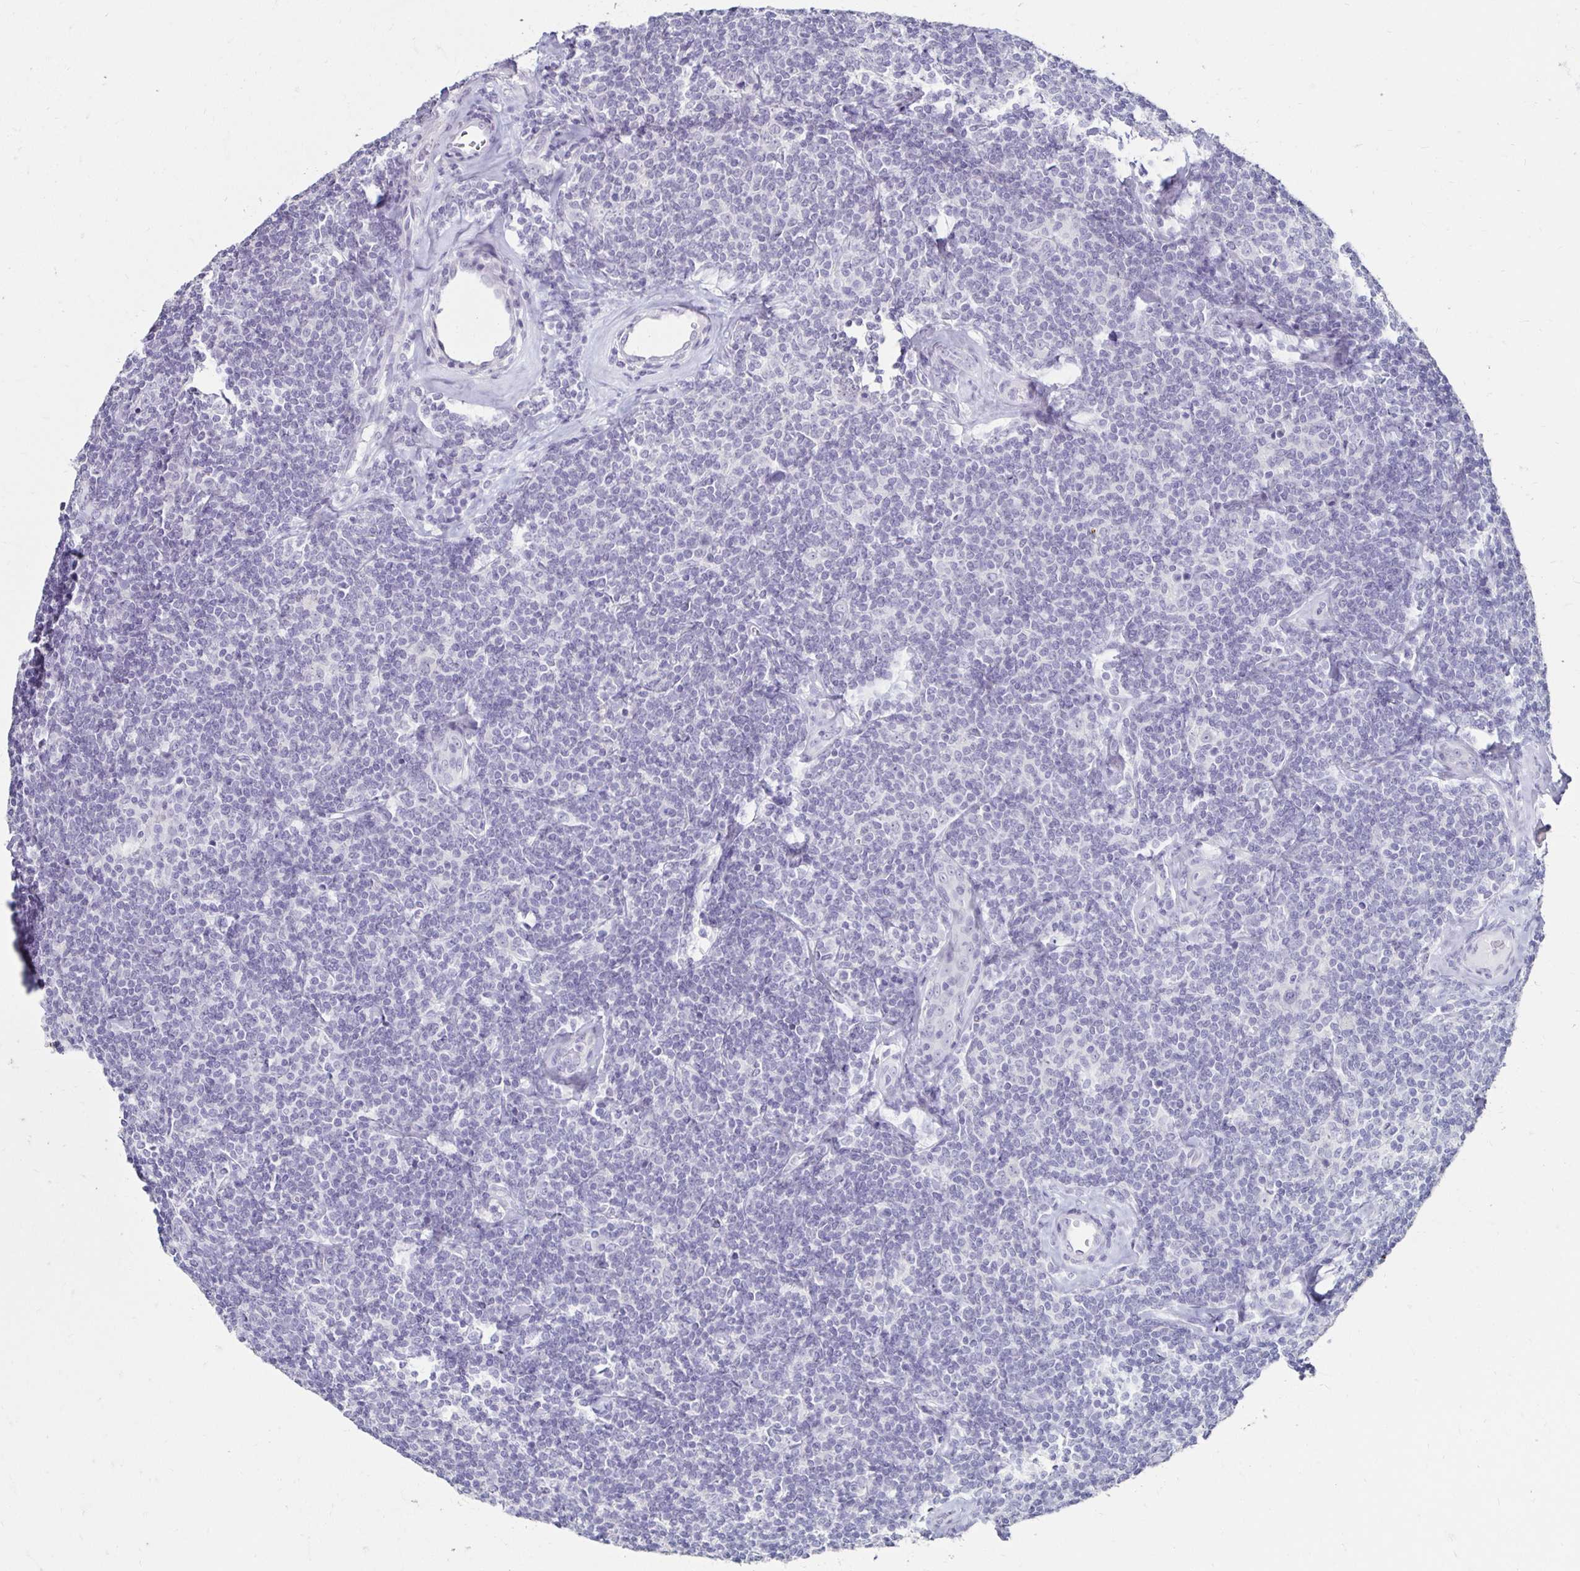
{"staining": {"intensity": "negative", "quantity": "none", "location": "none"}, "tissue": "lymphoma", "cell_type": "Tumor cells", "image_type": "cancer", "snomed": [{"axis": "morphology", "description": "Malignant lymphoma, non-Hodgkin's type, Low grade"}, {"axis": "topography", "description": "Lymph node"}], "caption": "This is an IHC micrograph of lymphoma. There is no positivity in tumor cells.", "gene": "TOMM34", "patient": {"sex": "female", "age": 56}}